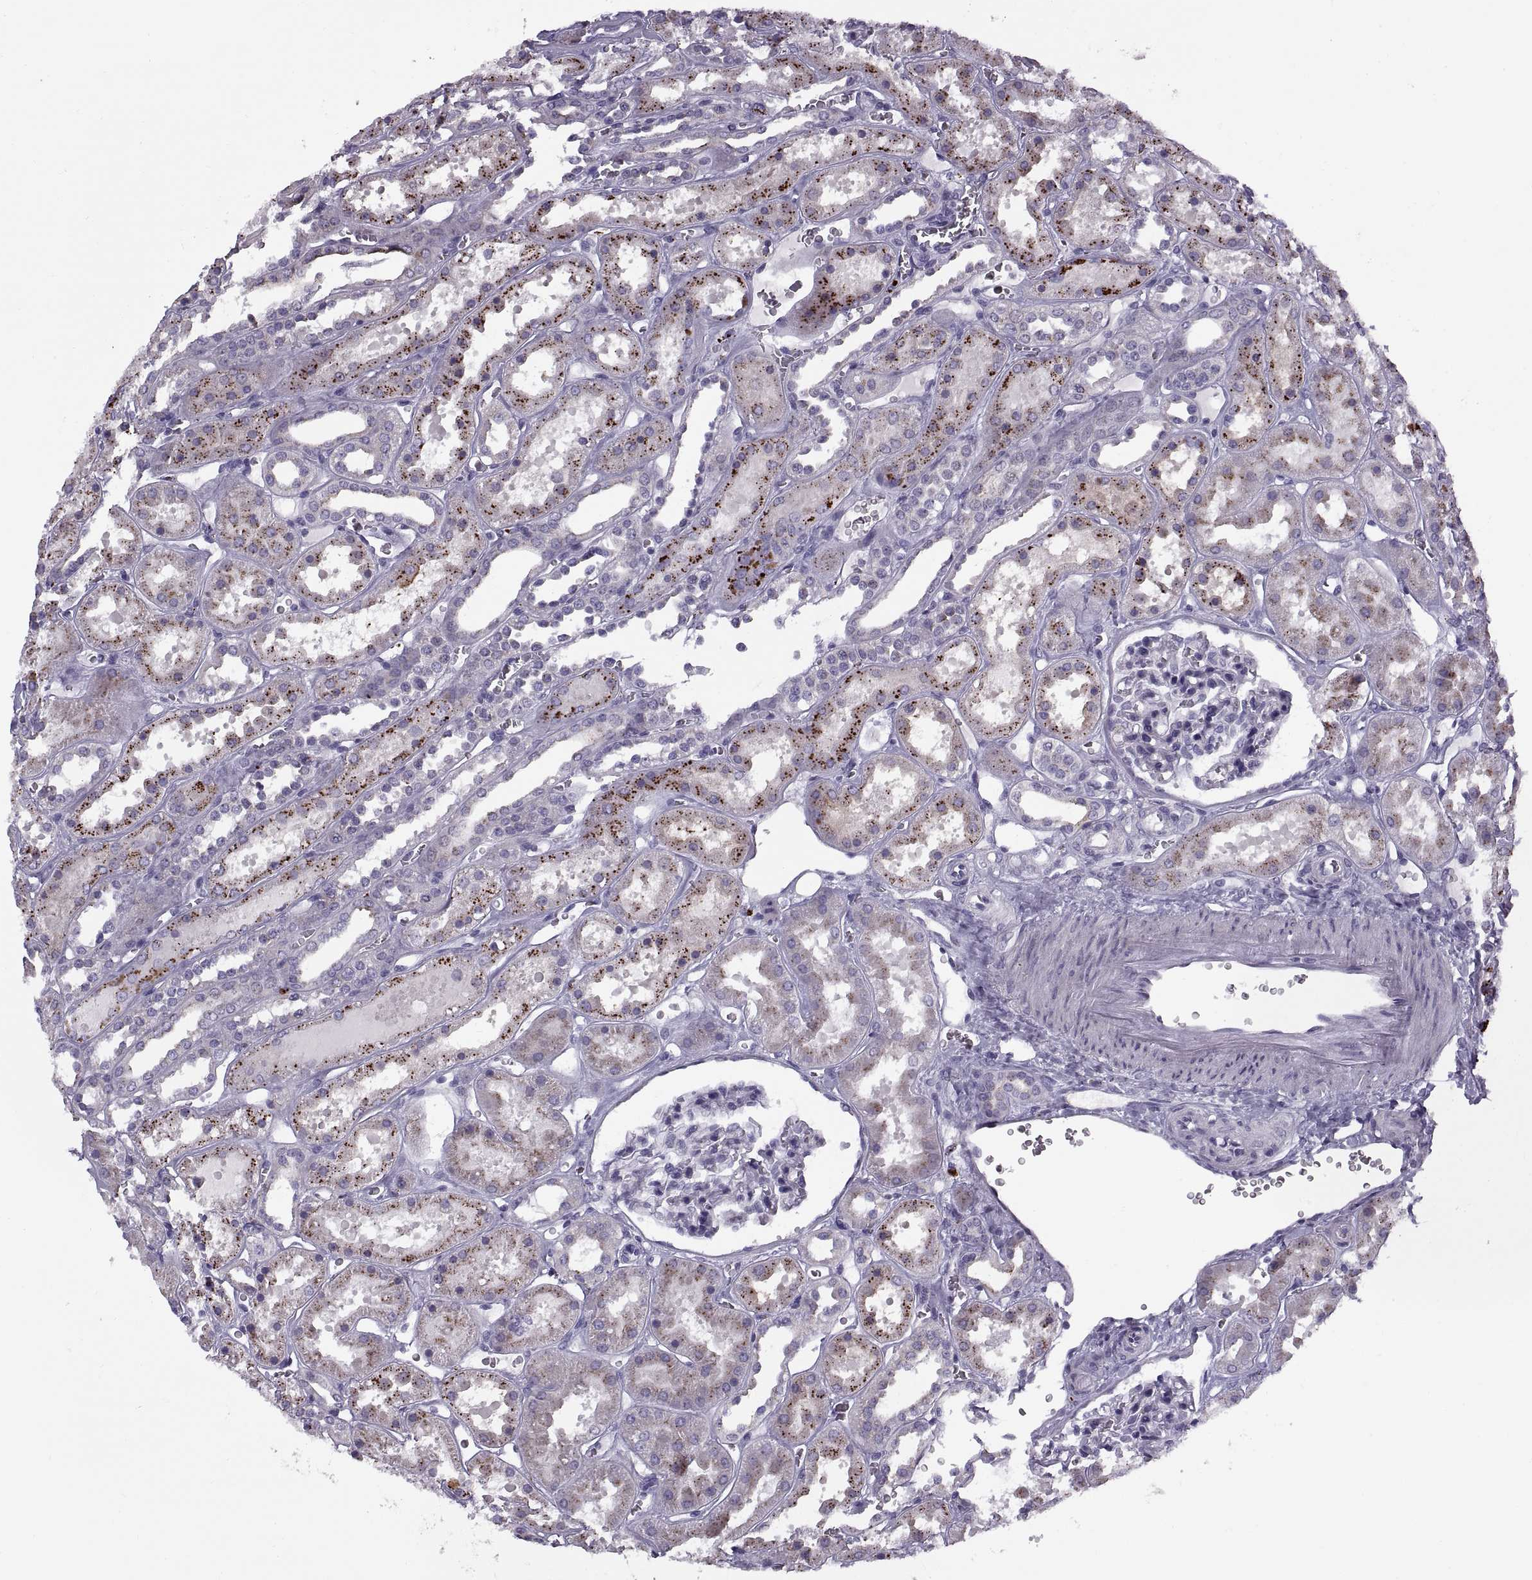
{"staining": {"intensity": "negative", "quantity": "none", "location": "none"}, "tissue": "kidney", "cell_type": "Cells in glomeruli", "image_type": "normal", "snomed": [{"axis": "morphology", "description": "Normal tissue, NOS"}, {"axis": "topography", "description": "Kidney"}], "caption": "An immunohistochemistry histopathology image of normal kidney is shown. There is no staining in cells in glomeruli of kidney.", "gene": "CALCR", "patient": {"sex": "female", "age": 41}}